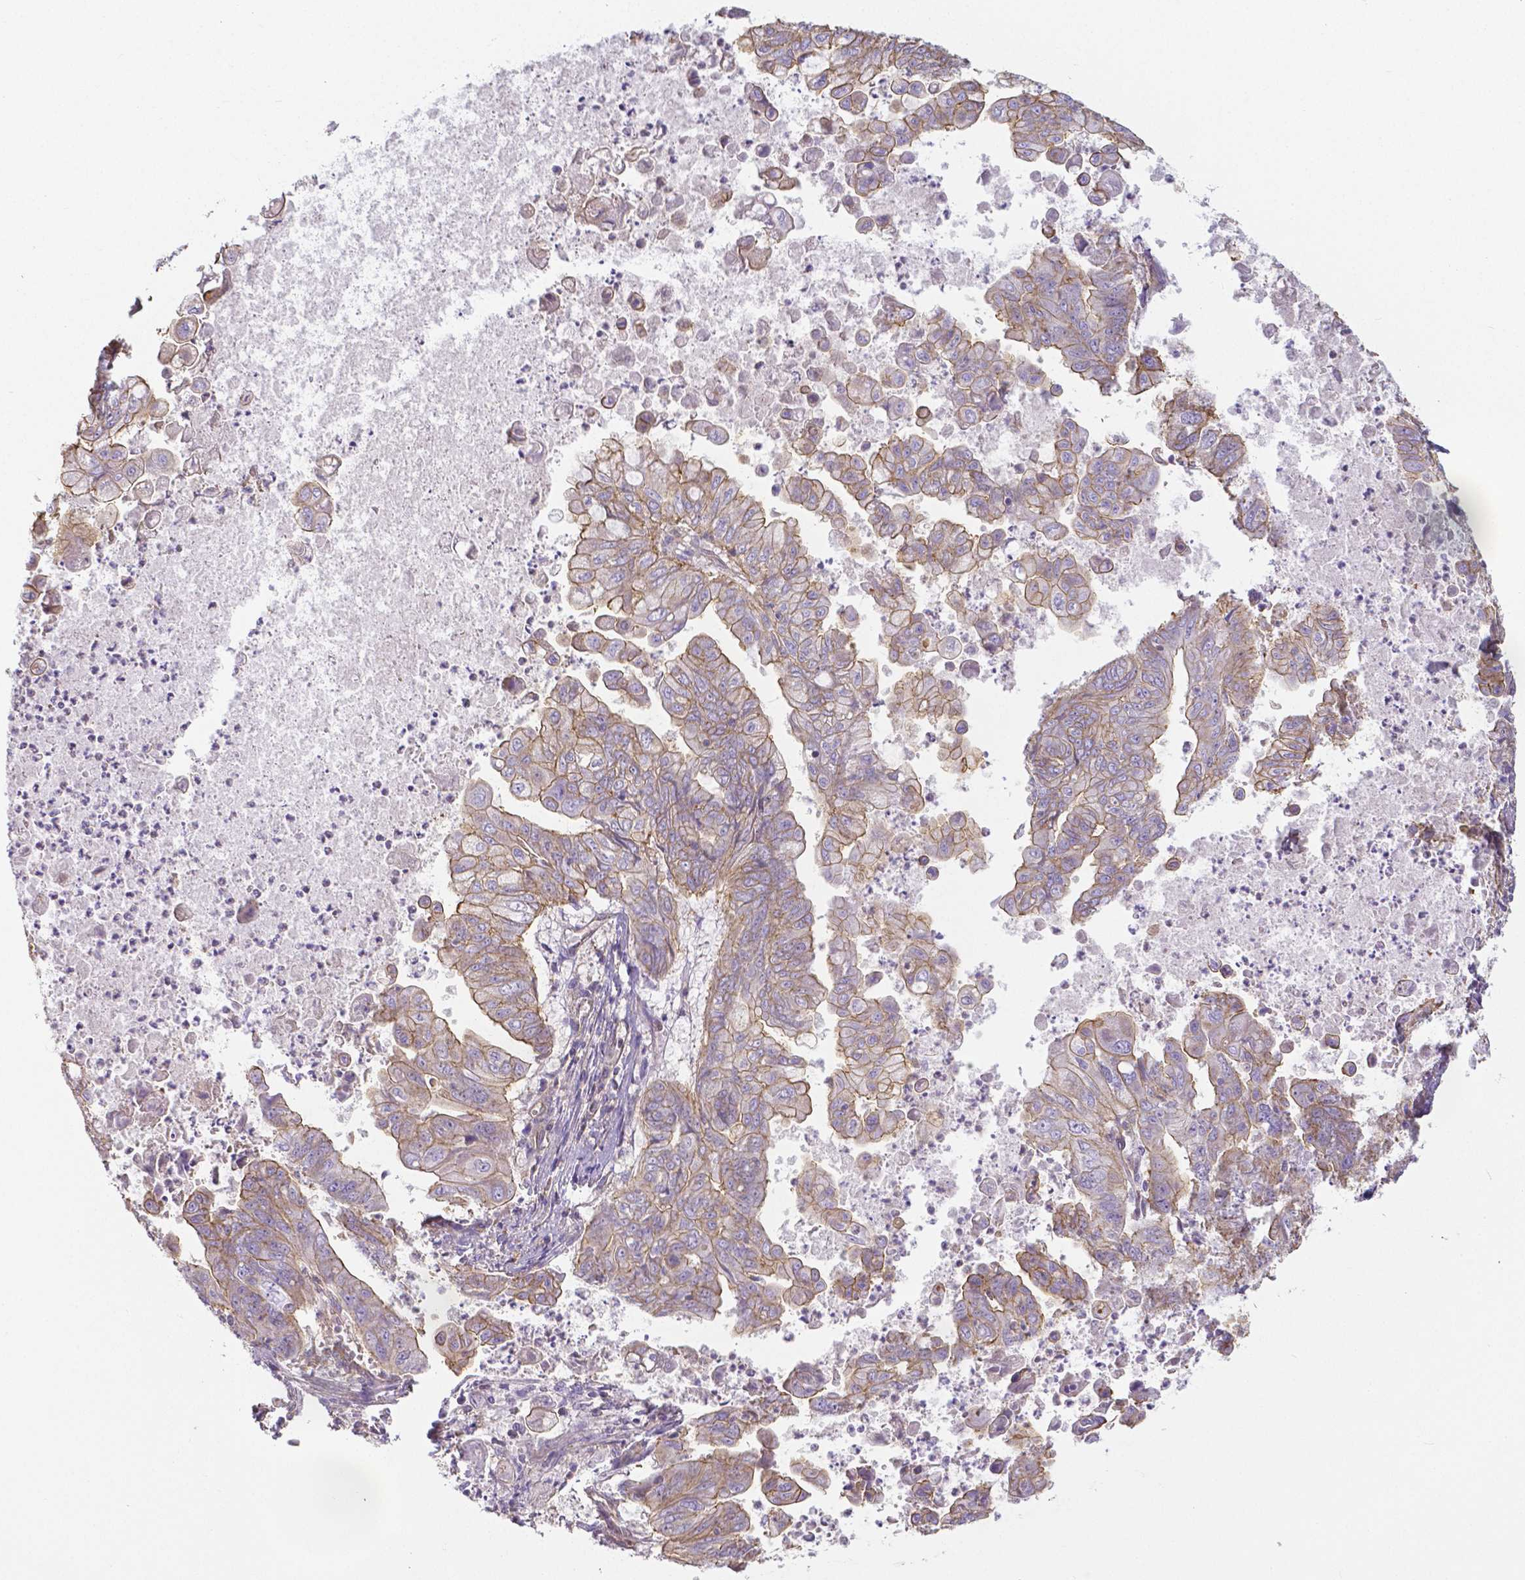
{"staining": {"intensity": "moderate", "quantity": "25%-75%", "location": "cytoplasmic/membranous"}, "tissue": "stomach cancer", "cell_type": "Tumor cells", "image_type": "cancer", "snomed": [{"axis": "morphology", "description": "Adenocarcinoma, NOS"}, {"axis": "topography", "description": "Stomach, upper"}], "caption": "Tumor cells show medium levels of moderate cytoplasmic/membranous positivity in approximately 25%-75% of cells in stomach adenocarcinoma.", "gene": "CRMP1", "patient": {"sex": "male", "age": 80}}